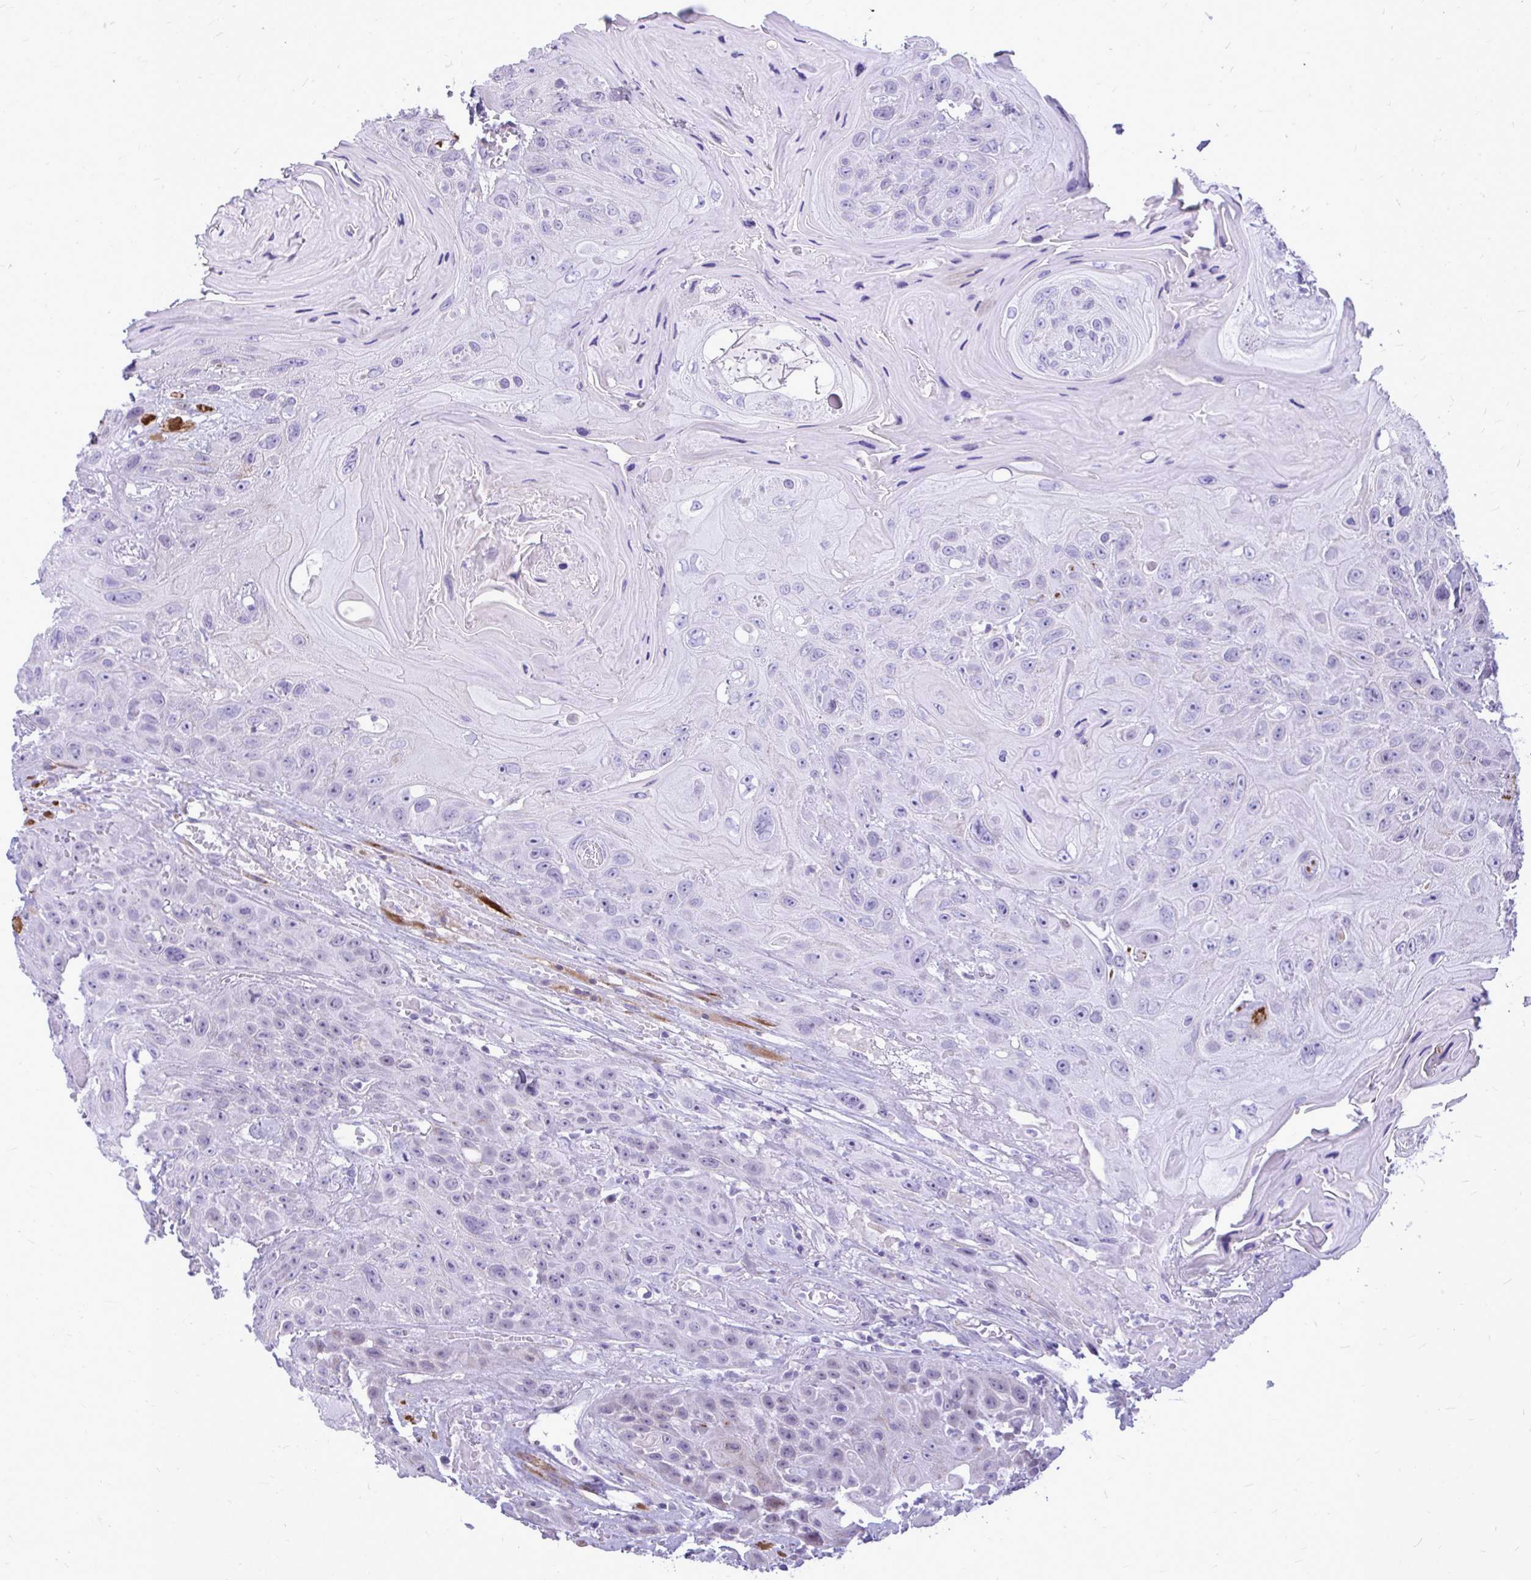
{"staining": {"intensity": "negative", "quantity": "none", "location": "none"}, "tissue": "head and neck cancer", "cell_type": "Tumor cells", "image_type": "cancer", "snomed": [{"axis": "morphology", "description": "Squamous cell carcinoma, NOS"}, {"axis": "topography", "description": "Head-Neck"}], "caption": "Histopathology image shows no protein positivity in tumor cells of head and neck squamous cell carcinoma tissue.", "gene": "ZSCAN25", "patient": {"sex": "female", "age": 59}}